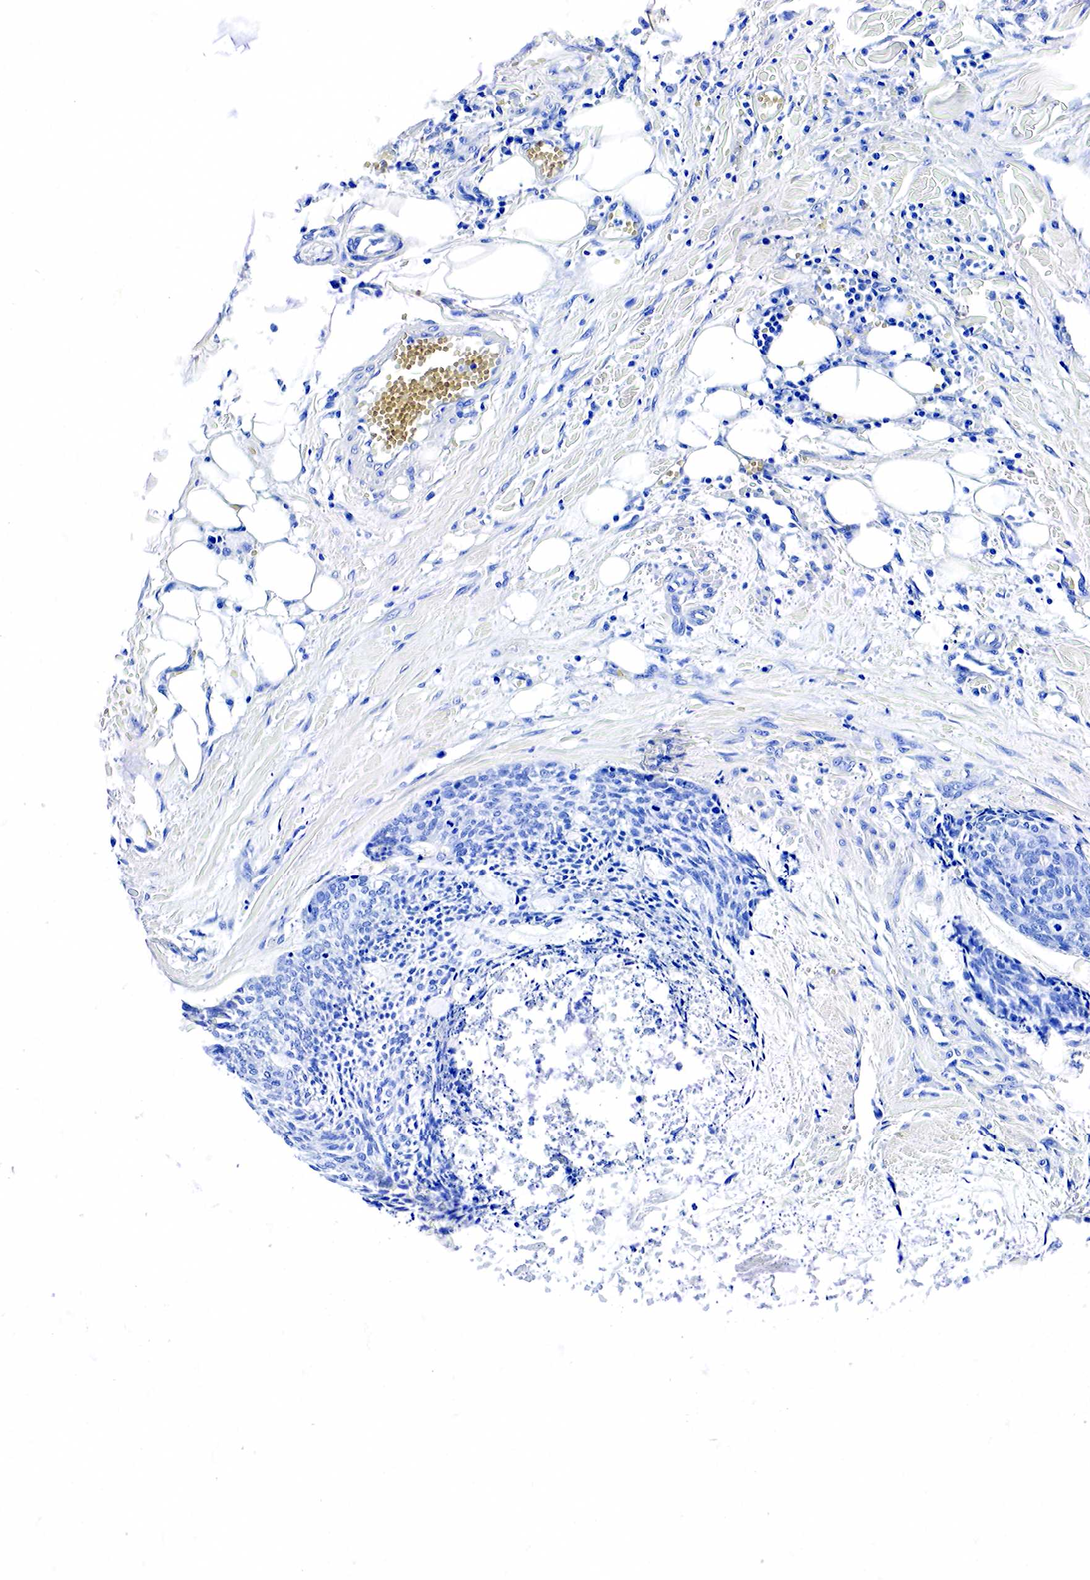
{"staining": {"intensity": "negative", "quantity": "none", "location": "none"}, "tissue": "head and neck cancer", "cell_type": "Tumor cells", "image_type": "cancer", "snomed": [{"axis": "morphology", "description": "Squamous cell carcinoma, NOS"}, {"axis": "topography", "description": "Salivary gland"}, {"axis": "topography", "description": "Head-Neck"}], "caption": "Immunohistochemistry of squamous cell carcinoma (head and neck) shows no staining in tumor cells.", "gene": "ACP3", "patient": {"sex": "male", "age": 70}}